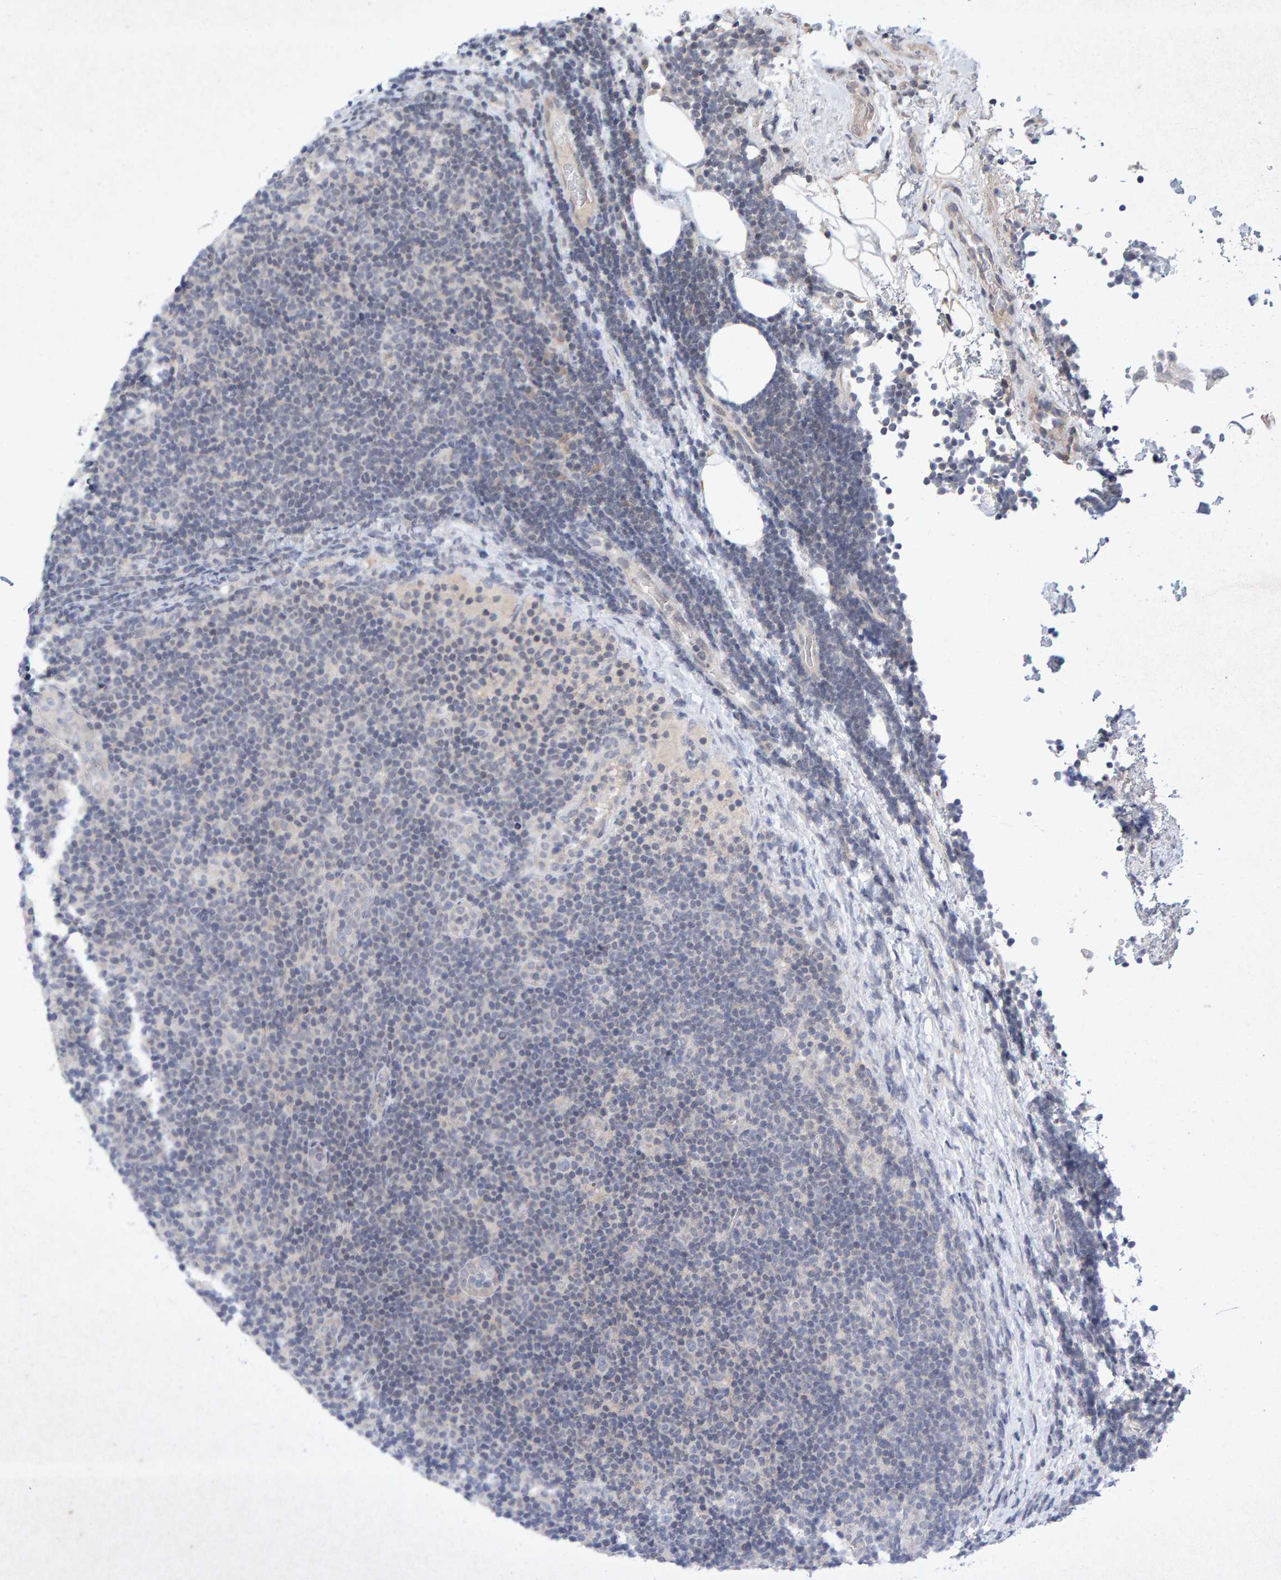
{"staining": {"intensity": "negative", "quantity": "none", "location": "none"}, "tissue": "lymphoma", "cell_type": "Tumor cells", "image_type": "cancer", "snomed": [{"axis": "morphology", "description": "Malignant lymphoma, non-Hodgkin's type, Low grade"}, {"axis": "topography", "description": "Lymph node"}], "caption": "The IHC image has no significant positivity in tumor cells of malignant lymphoma, non-Hodgkin's type (low-grade) tissue.", "gene": "CDH2", "patient": {"sex": "male", "age": 83}}